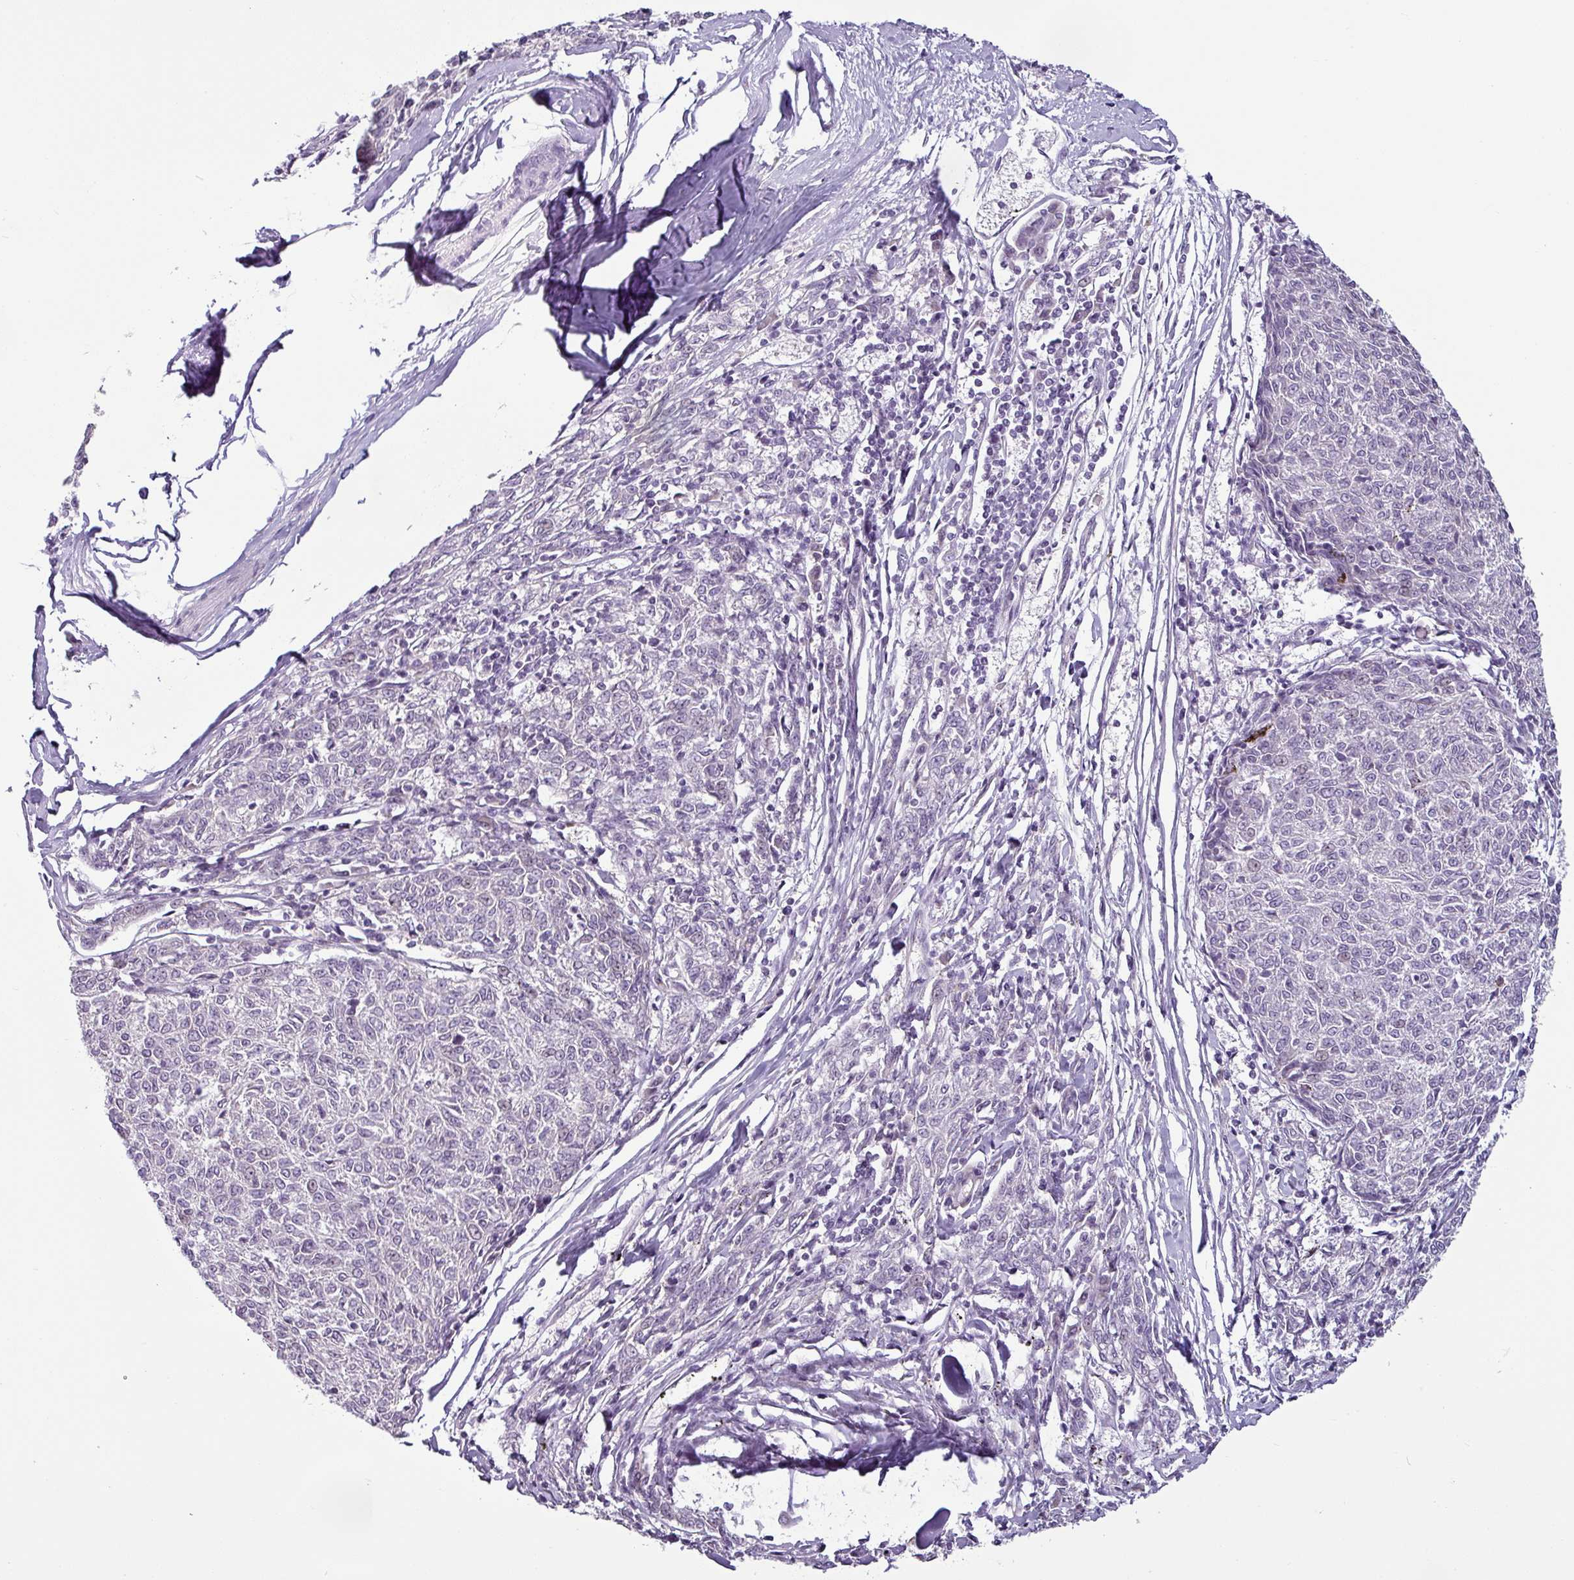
{"staining": {"intensity": "negative", "quantity": "none", "location": "none"}, "tissue": "melanoma", "cell_type": "Tumor cells", "image_type": "cancer", "snomed": [{"axis": "morphology", "description": "Malignant melanoma, NOS"}, {"axis": "topography", "description": "Skin"}], "caption": "Immunohistochemical staining of human malignant melanoma displays no significant staining in tumor cells.", "gene": "OR52D1", "patient": {"sex": "female", "age": 72}}